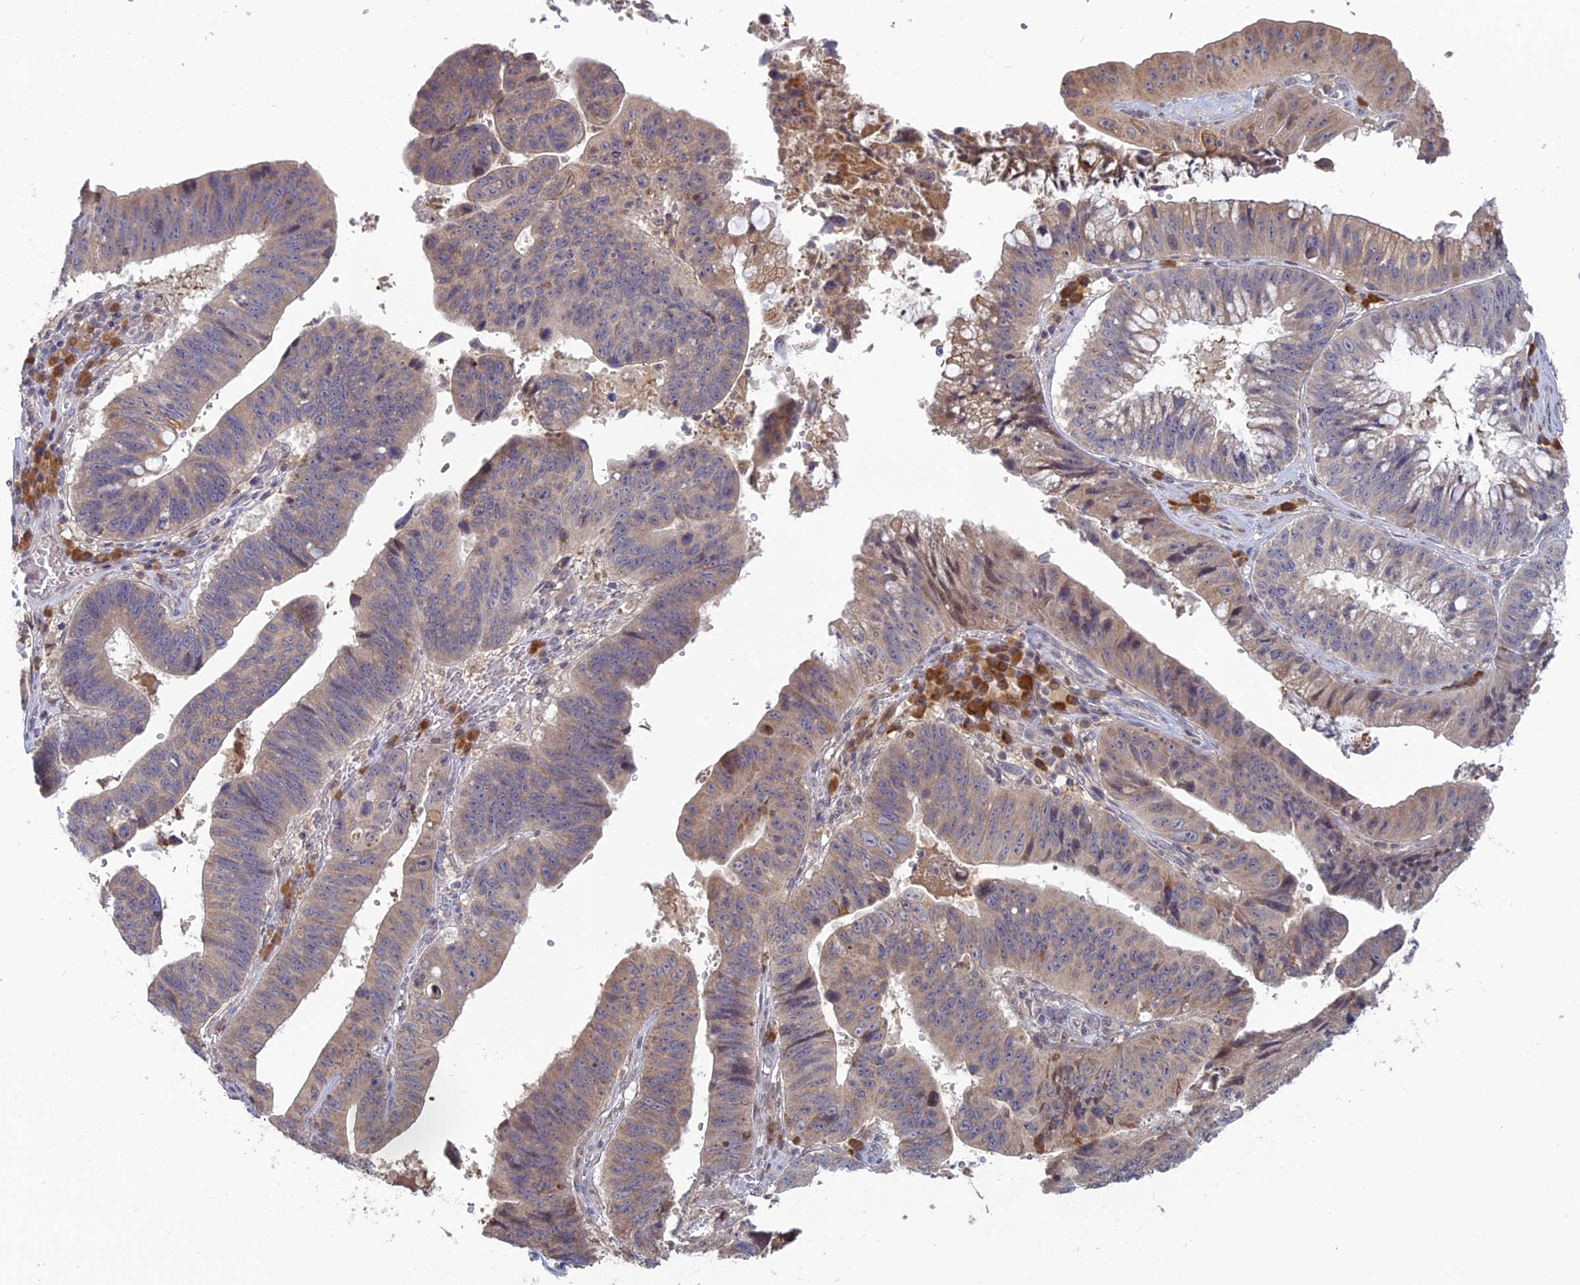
{"staining": {"intensity": "weak", "quantity": "25%-75%", "location": "cytoplasmic/membranous"}, "tissue": "stomach cancer", "cell_type": "Tumor cells", "image_type": "cancer", "snomed": [{"axis": "morphology", "description": "Adenocarcinoma, NOS"}, {"axis": "topography", "description": "Stomach"}], "caption": "There is low levels of weak cytoplasmic/membranous expression in tumor cells of adenocarcinoma (stomach), as demonstrated by immunohistochemical staining (brown color).", "gene": "TMEM208", "patient": {"sex": "male", "age": 59}}